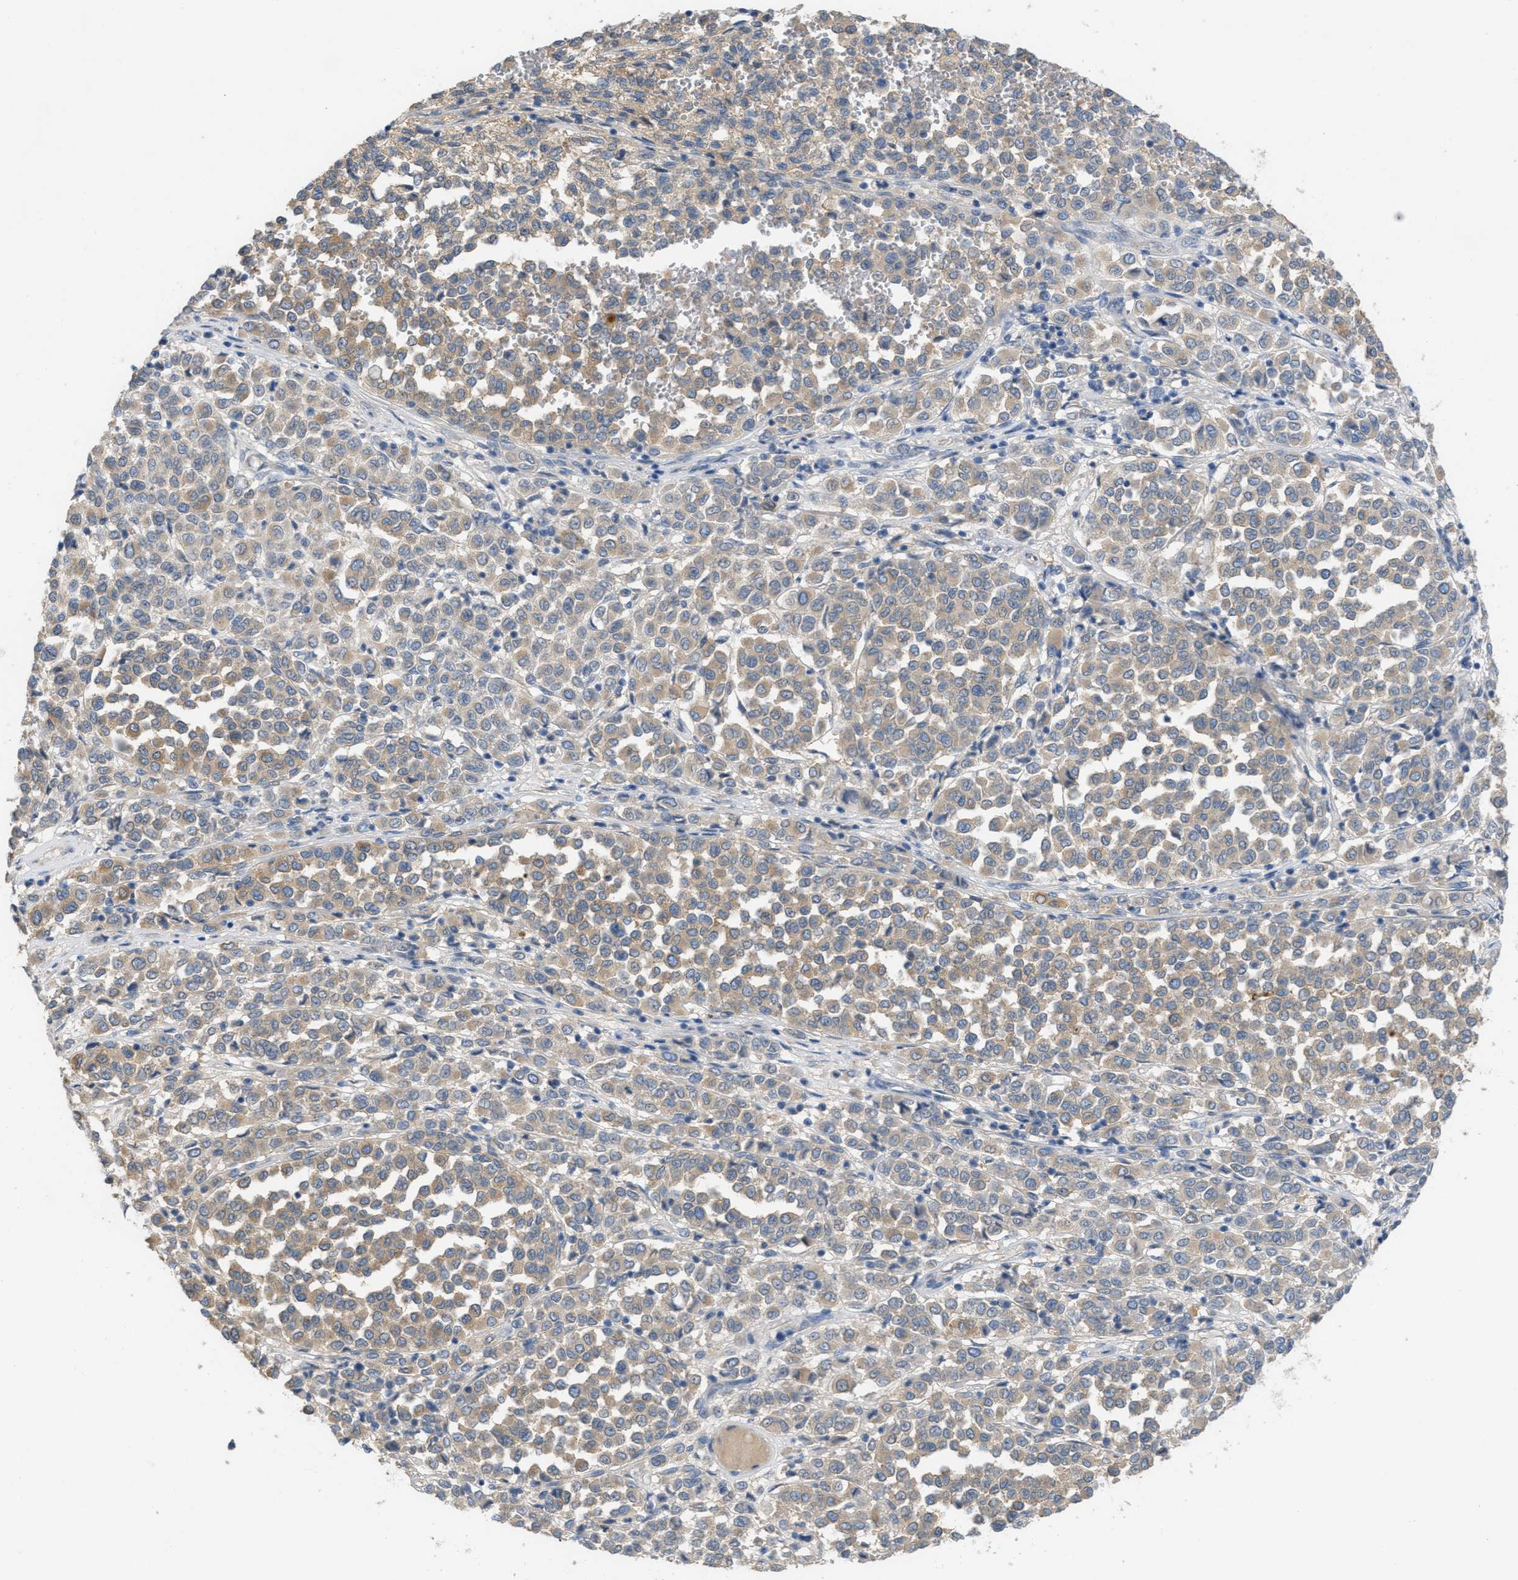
{"staining": {"intensity": "weak", "quantity": ">75%", "location": "cytoplasmic/membranous"}, "tissue": "melanoma", "cell_type": "Tumor cells", "image_type": "cancer", "snomed": [{"axis": "morphology", "description": "Malignant melanoma, Metastatic site"}, {"axis": "topography", "description": "Pancreas"}], "caption": "Brown immunohistochemical staining in human melanoma demonstrates weak cytoplasmic/membranous positivity in about >75% of tumor cells. (Stains: DAB (3,3'-diaminobenzidine) in brown, nuclei in blue, Microscopy: brightfield microscopy at high magnification).", "gene": "UBA5", "patient": {"sex": "female", "age": 30}}